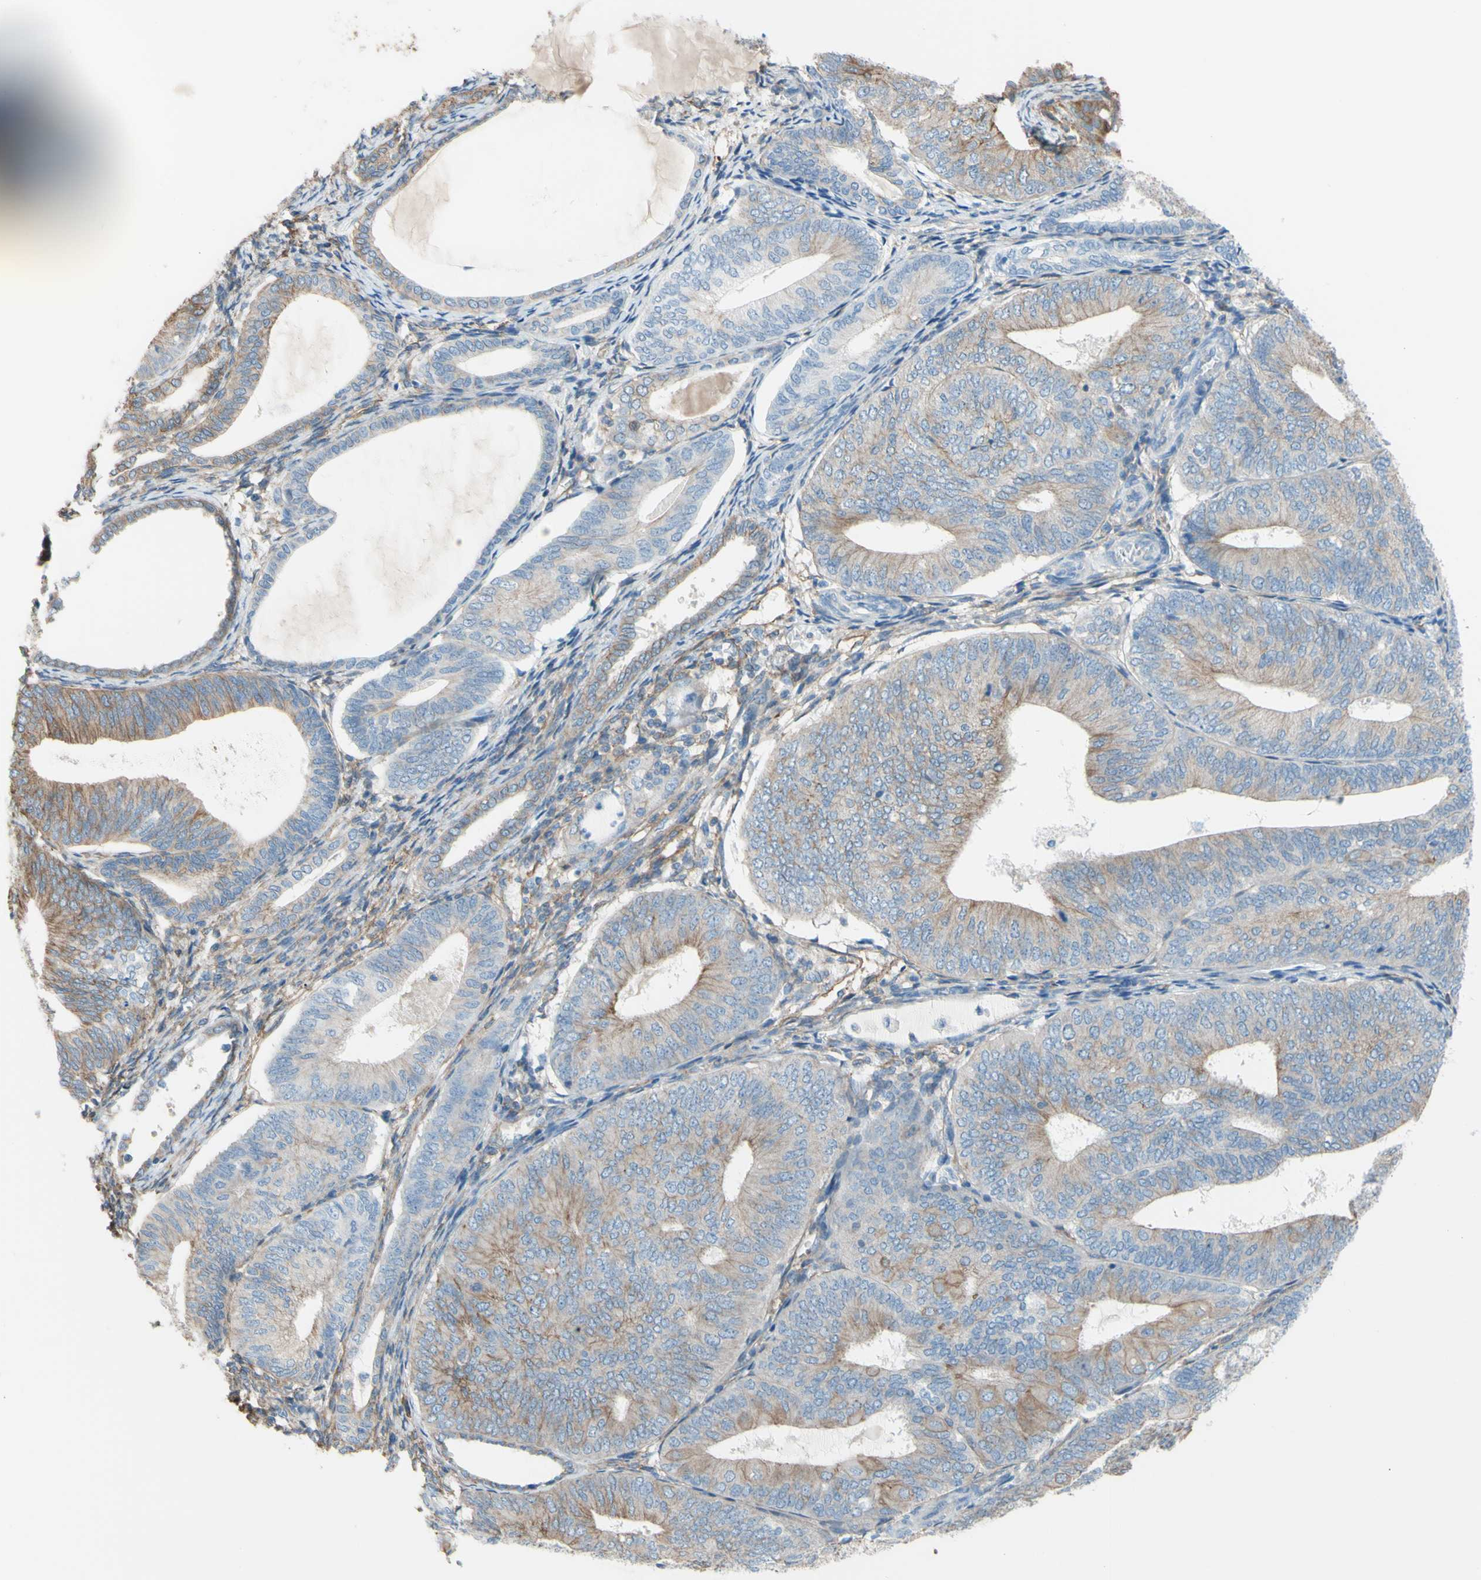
{"staining": {"intensity": "weak", "quantity": "<25%", "location": "cytoplasmic/membranous"}, "tissue": "endometrial cancer", "cell_type": "Tumor cells", "image_type": "cancer", "snomed": [{"axis": "morphology", "description": "Adenocarcinoma, NOS"}, {"axis": "topography", "description": "Endometrium"}], "caption": "Immunohistochemical staining of adenocarcinoma (endometrial) displays no significant expression in tumor cells.", "gene": "ADD1", "patient": {"sex": "female", "age": 81}}